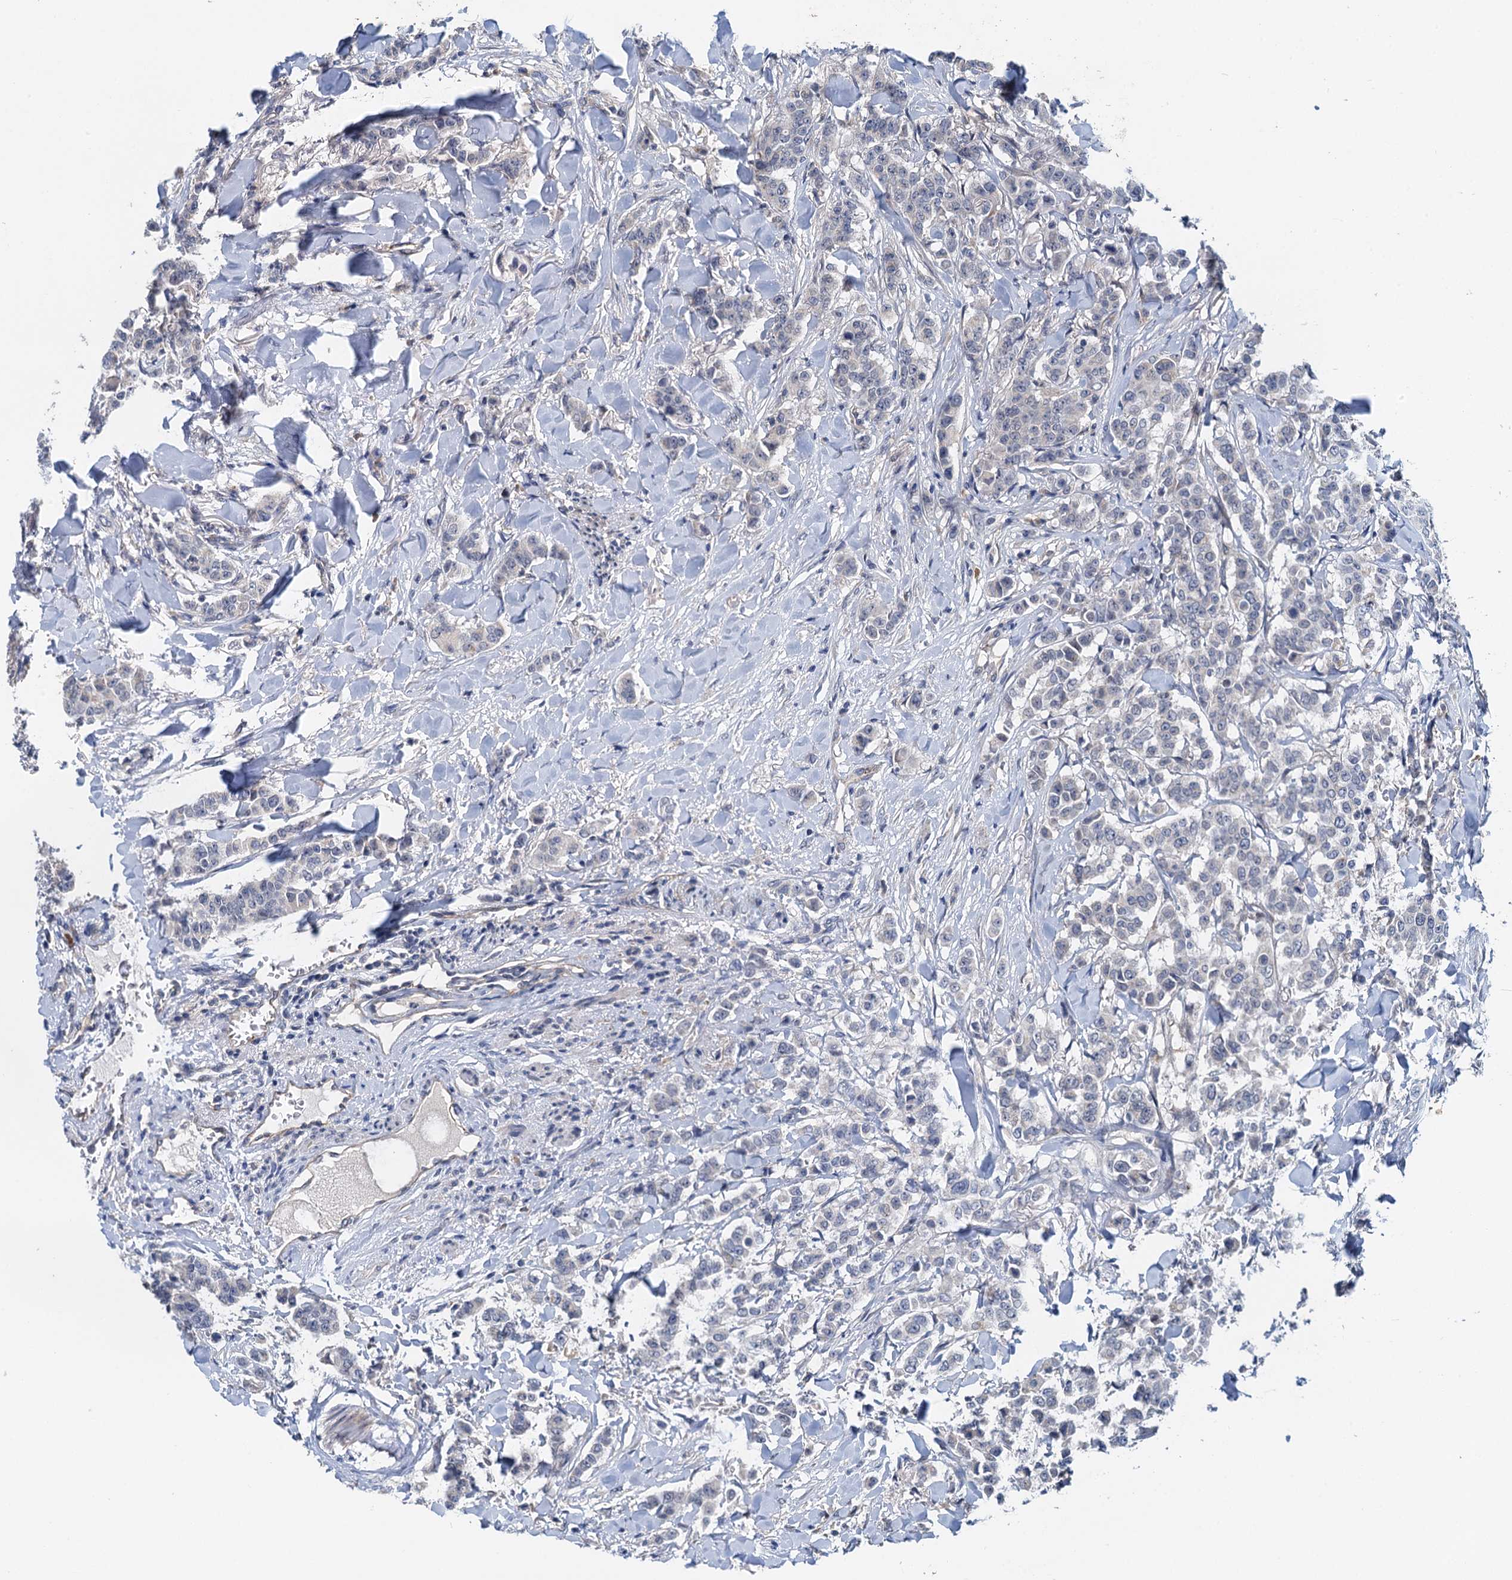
{"staining": {"intensity": "negative", "quantity": "none", "location": "none"}, "tissue": "breast cancer", "cell_type": "Tumor cells", "image_type": "cancer", "snomed": [{"axis": "morphology", "description": "Duct carcinoma"}, {"axis": "topography", "description": "Breast"}], "caption": "Tumor cells are negative for brown protein staining in breast cancer (invasive ductal carcinoma). (DAB immunohistochemistry, high magnification).", "gene": "ZNF606", "patient": {"sex": "female", "age": 40}}